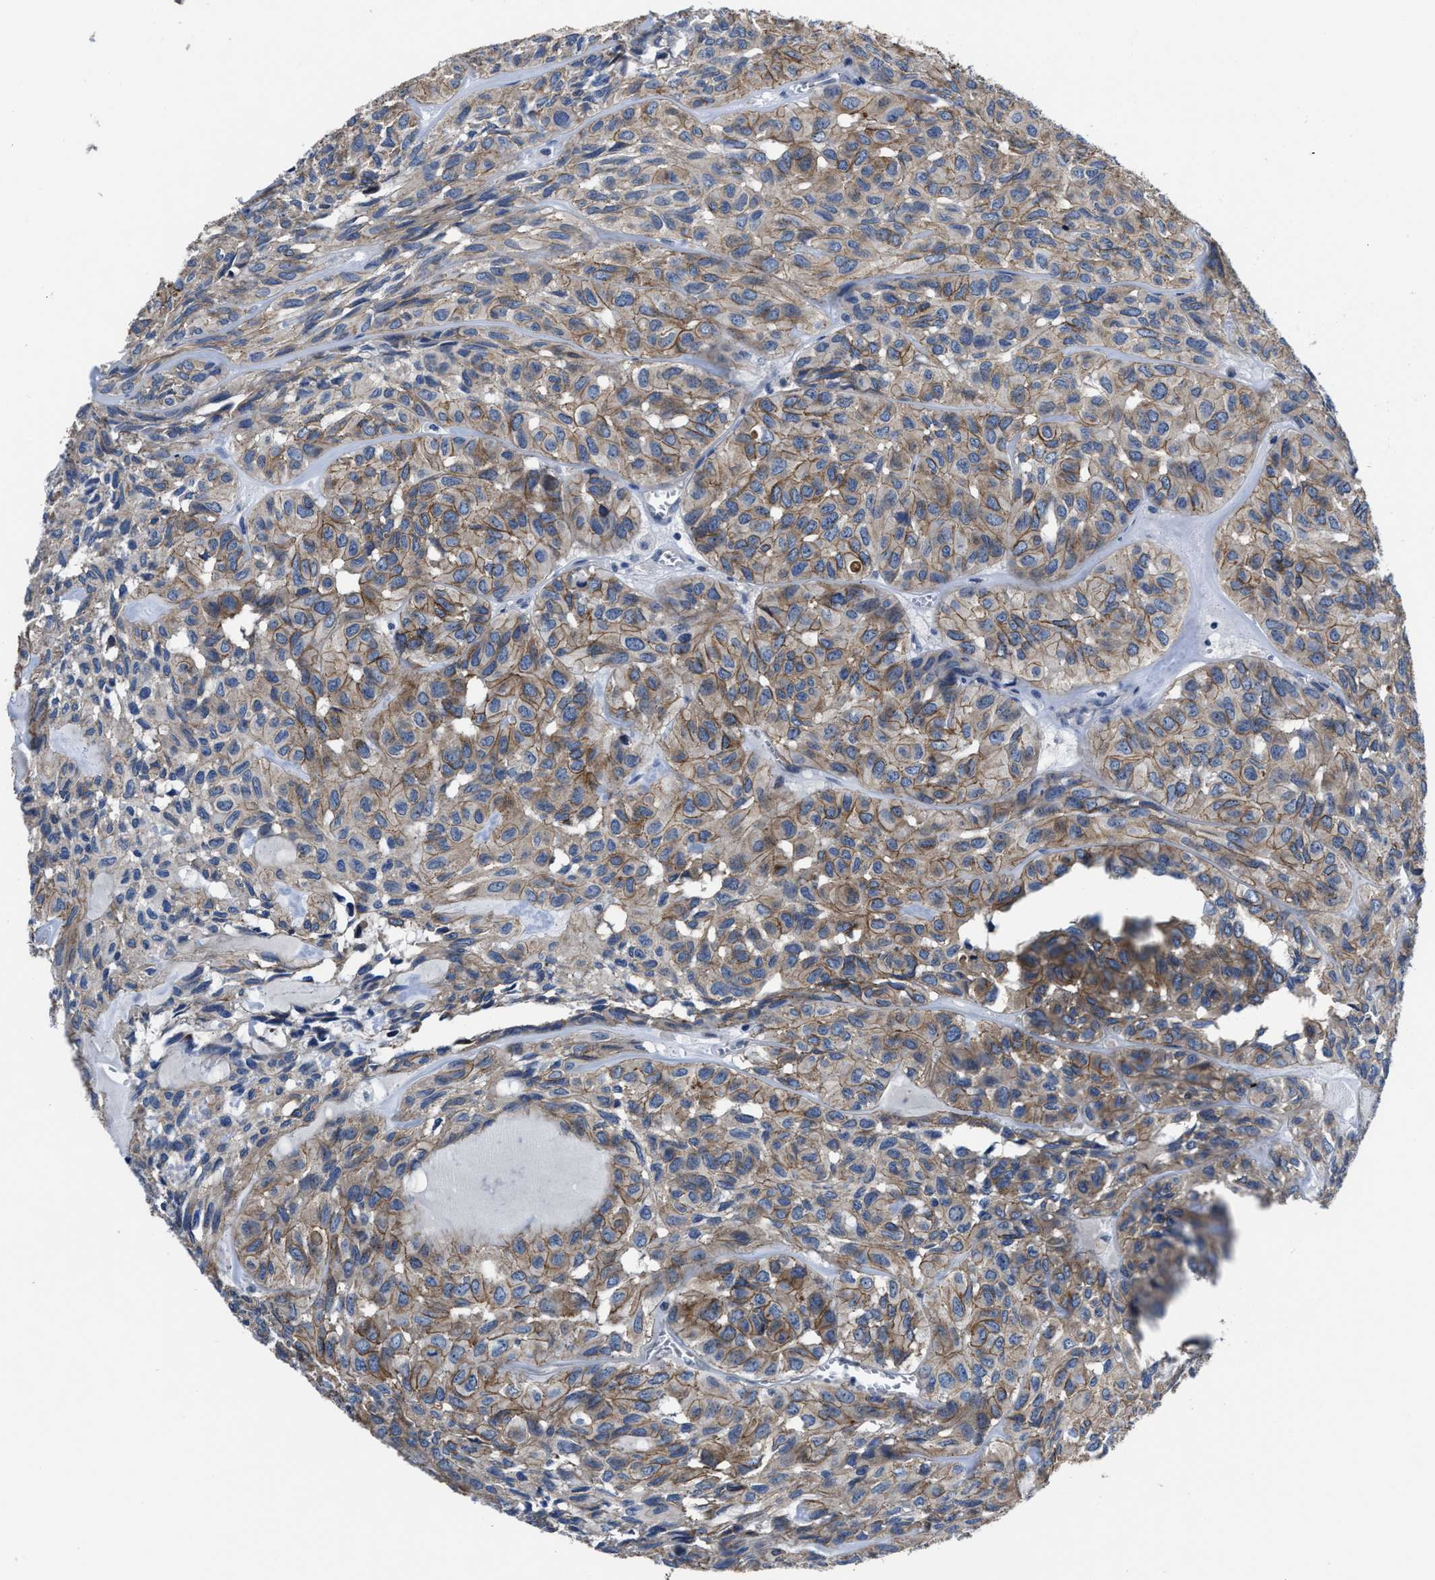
{"staining": {"intensity": "moderate", "quantity": ">75%", "location": "cytoplasmic/membranous"}, "tissue": "head and neck cancer", "cell_type": "Tumor cells", "image_type": "cancer", "snomed": [{"axis": "morphology", "description": "Adenocarcinoma, NOS"}, {"axis": "topography", "description": "Salivary gland, NOS"}, {"axis": "topography", "description": "Head-Neck"}], "caption": "Immunohistochemistry histopathology image of neoplastic tissue: human head and neck cancer stained using immunohistochemistry displays medium levels of moderate protein expression localized specifically in the cytoplasmic/membranous of tumor cells, appearing as a cytoplasmic/membranous brown color.", "gene": "GHITM", "patient": {"sex": "female", "age": 76}}